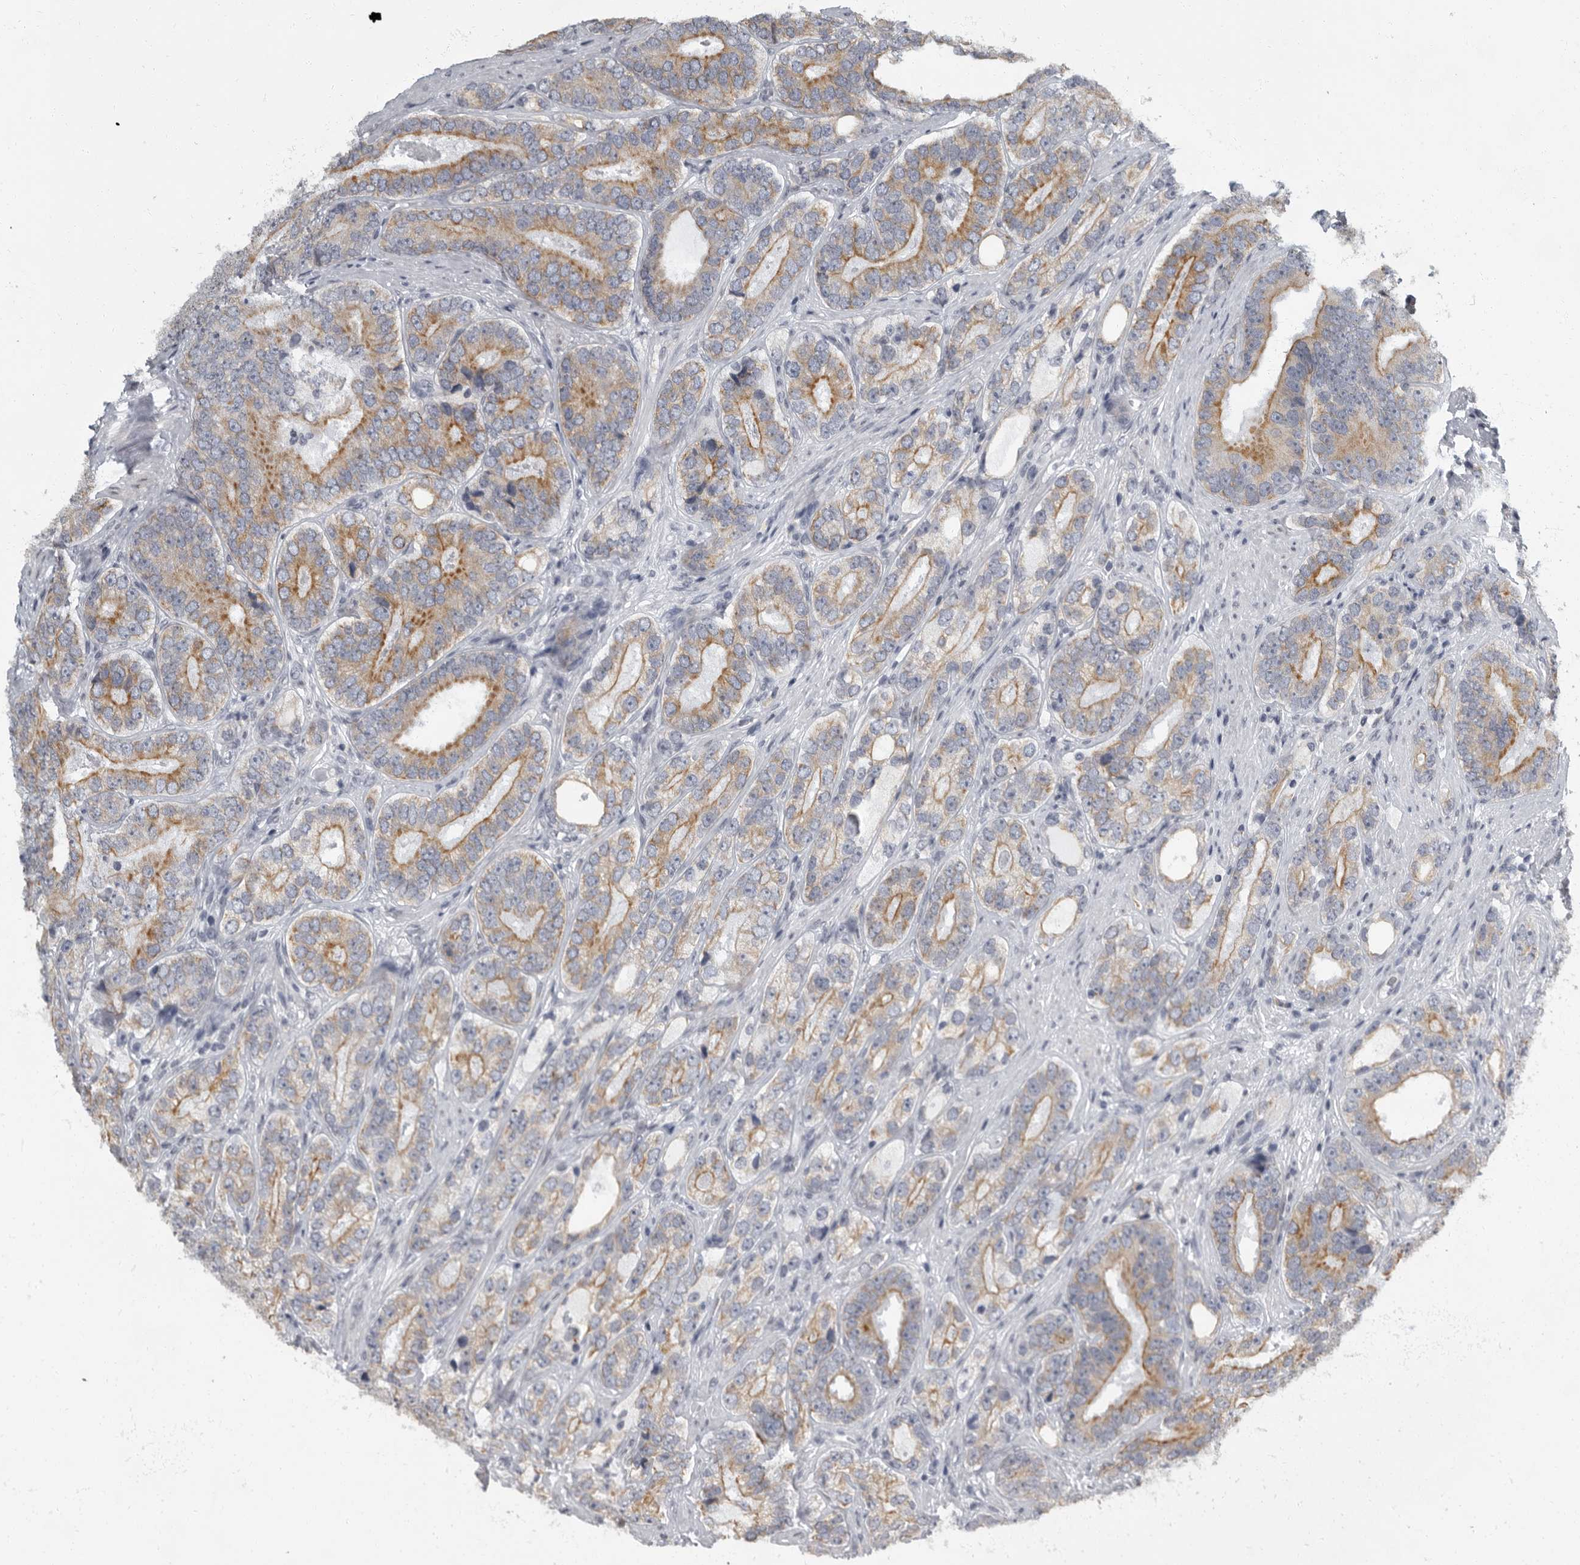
{"staining": {"intensity": "moderate", "quantity": ">75%", "location": "cytoplasmic/membranous"}, "tissue": "prostate cancer", "cell_type": "Tumor cells", "image_type": "cancer", "snomed": [{"axis": "morphology", "description": "Adenocarcinoma, High grade"}, {"axis": "topography", "description": "Prostate"}], "caption": "A photomicrograph of human prostate cancer (high-grade adenocarcinoma) stained for a protein exhibits moderate cytoplasmic/membranous brown staining in tumor cells.", "gene": "EVI5", "patient": {"sex": "male", "age": 56}}